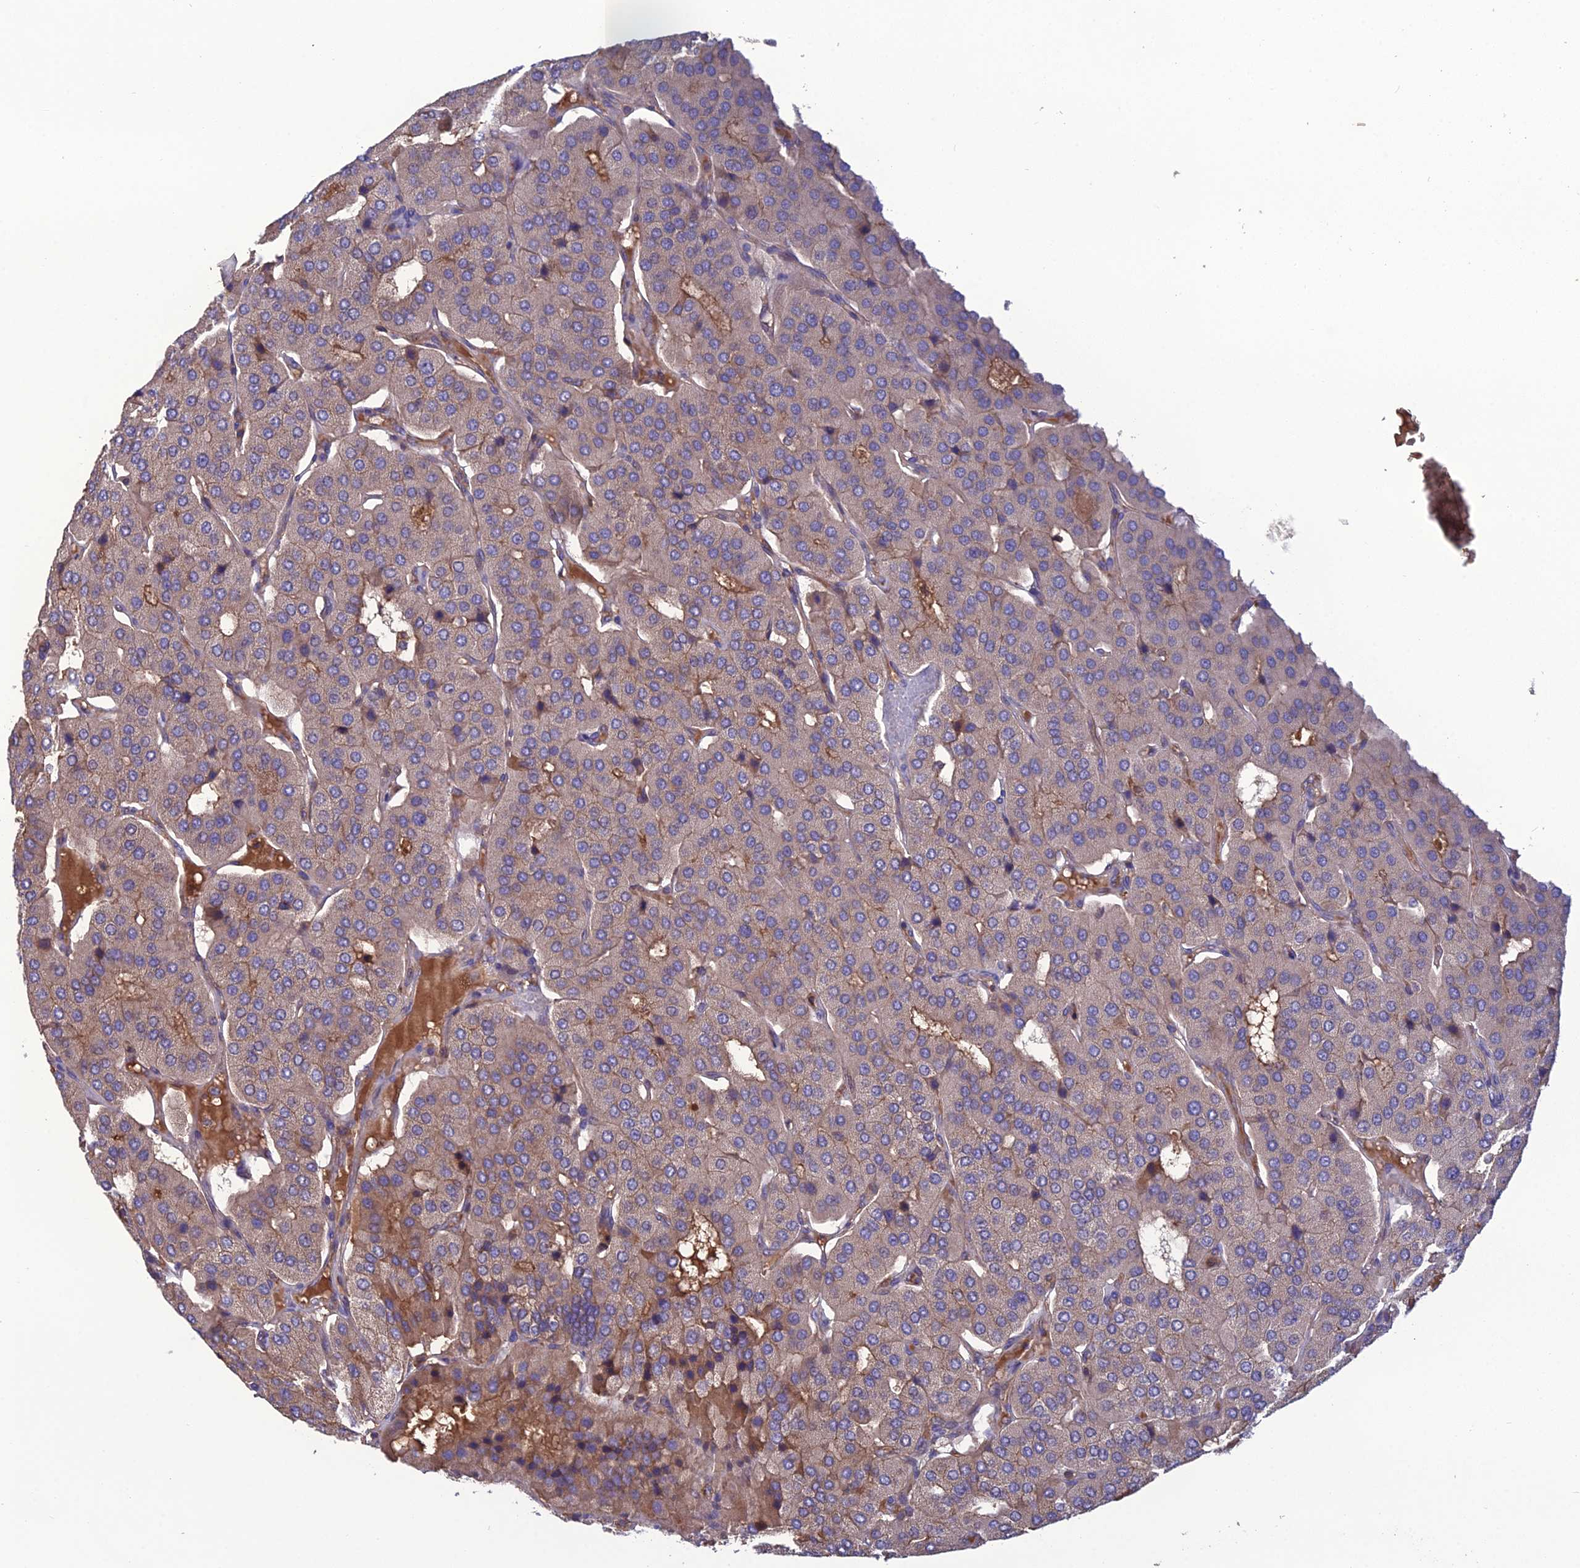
{"staining": {"intensity": "weak", "quantity": "<25%", "location": "cytoplasmic/membranous"}, "tissue": "parathyroid gland", "cell_type": "Glandular cells", "image_type": "normal", "snomed": [{"axis": "morphology", "description": "Normal tissue, NOS"}, {"axis": "morphology", "description": "Adenoma, NOS"}, {"axis": "topography", "description": "Parathyroid gland"}], "caption": "High magnification brightfield microscopy of unremarkable parathyroid gland stained with DAB (brown) and counterstained with hematoxylin (blue): glandular cells show no significant expression. (DAB (3,3'-diaminobenzidine) immunohistochemistry visualized using brightfield microscopy, high magnification).", "gene": "GALR2", "patient": {"sex": "female", "age": 86}}